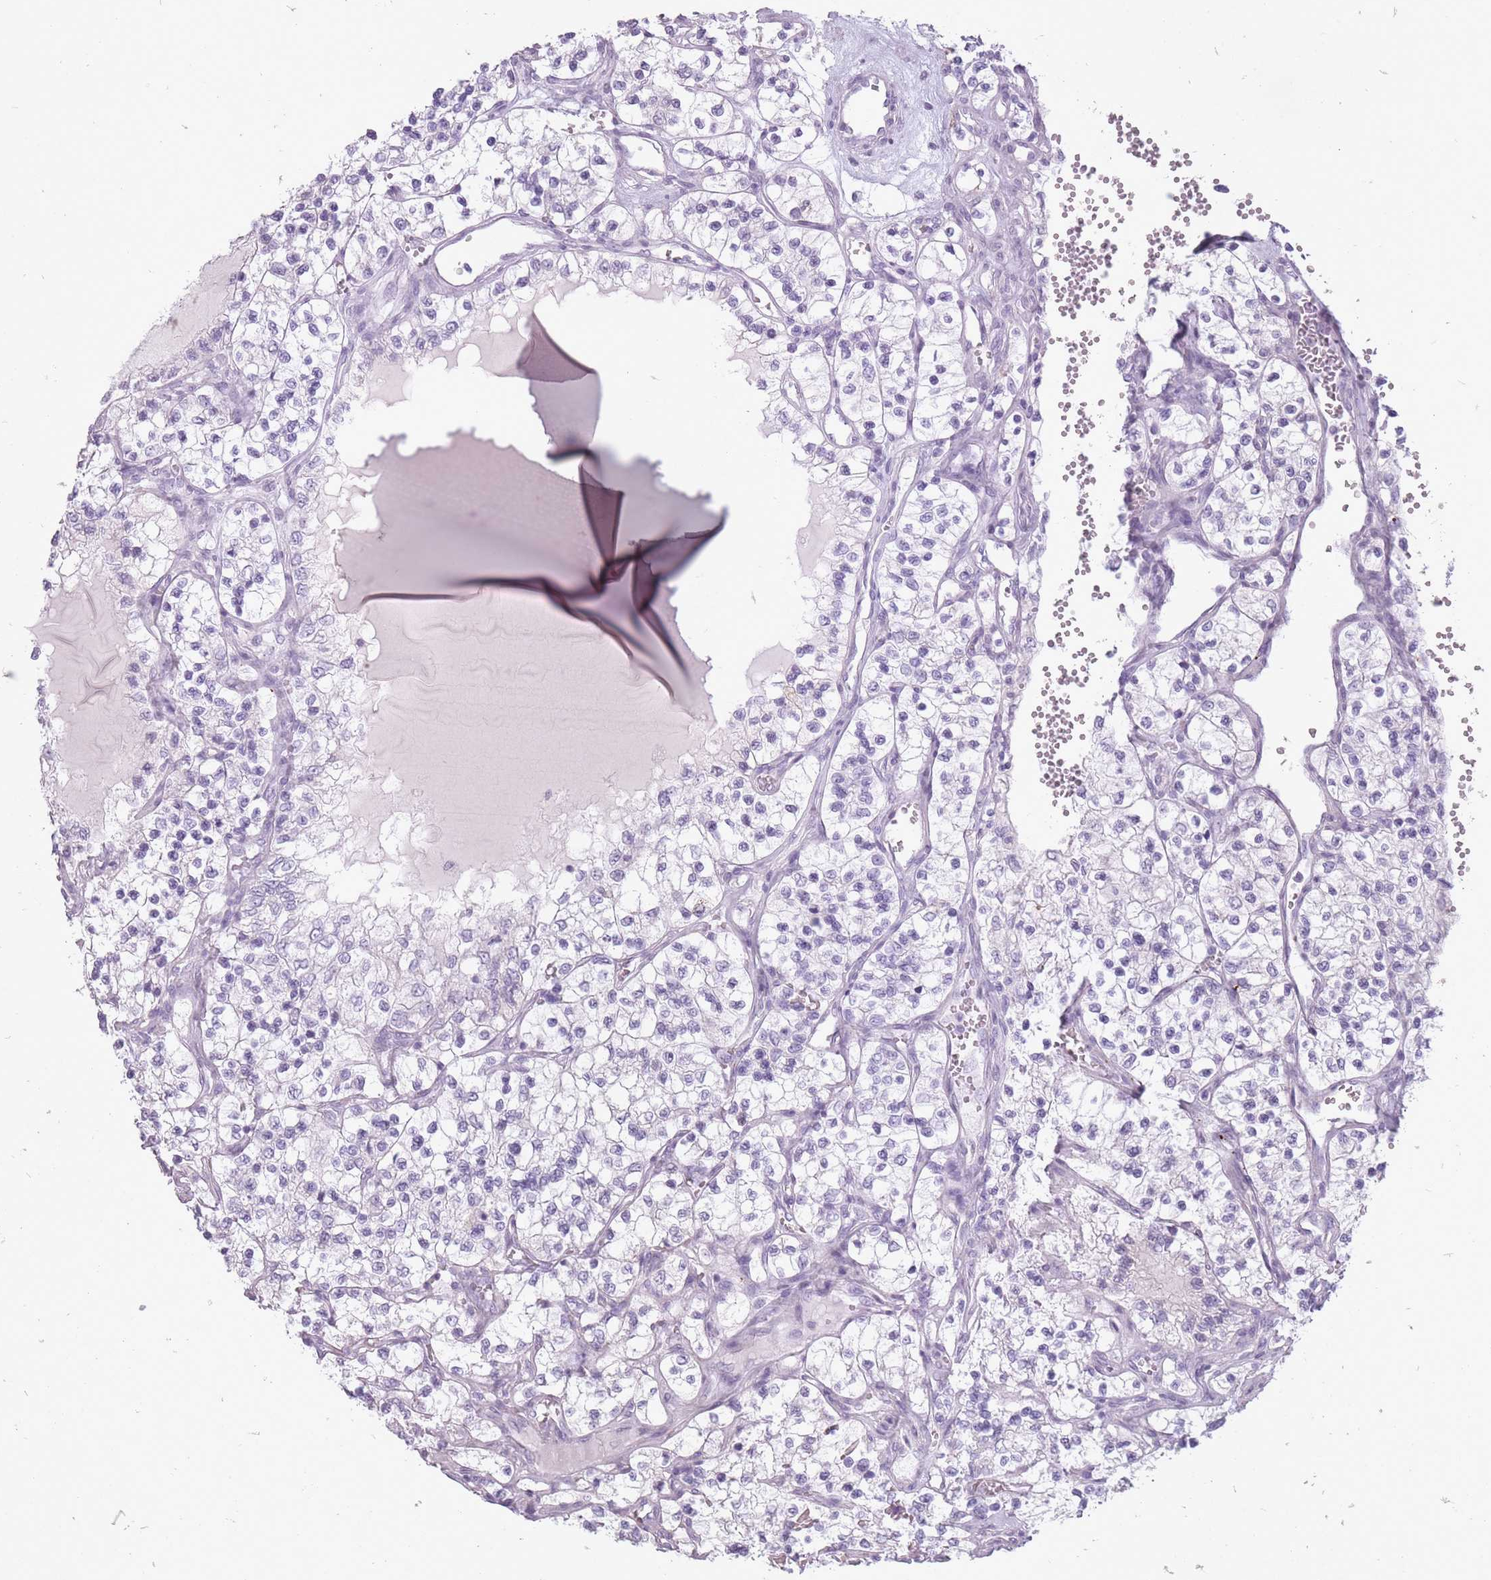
{"staining": {"intensity": "negative", "quantity": "none", "location": "none"}, "tissue": "renal cancer", "cell_type": "Tumor cells", "image_type": "cancer", "snomed": [{"axis": "morphology", "description": "Adenocarcinoma, NOS"}, {"axis": "topography", "description": "Kidney"}], "caption": "Tumor cells are negative for brown protein staining in renal cancer (adenocarcinoma).", "gene": "RFX4", "patient": {"sex": "female", "age": 69}}